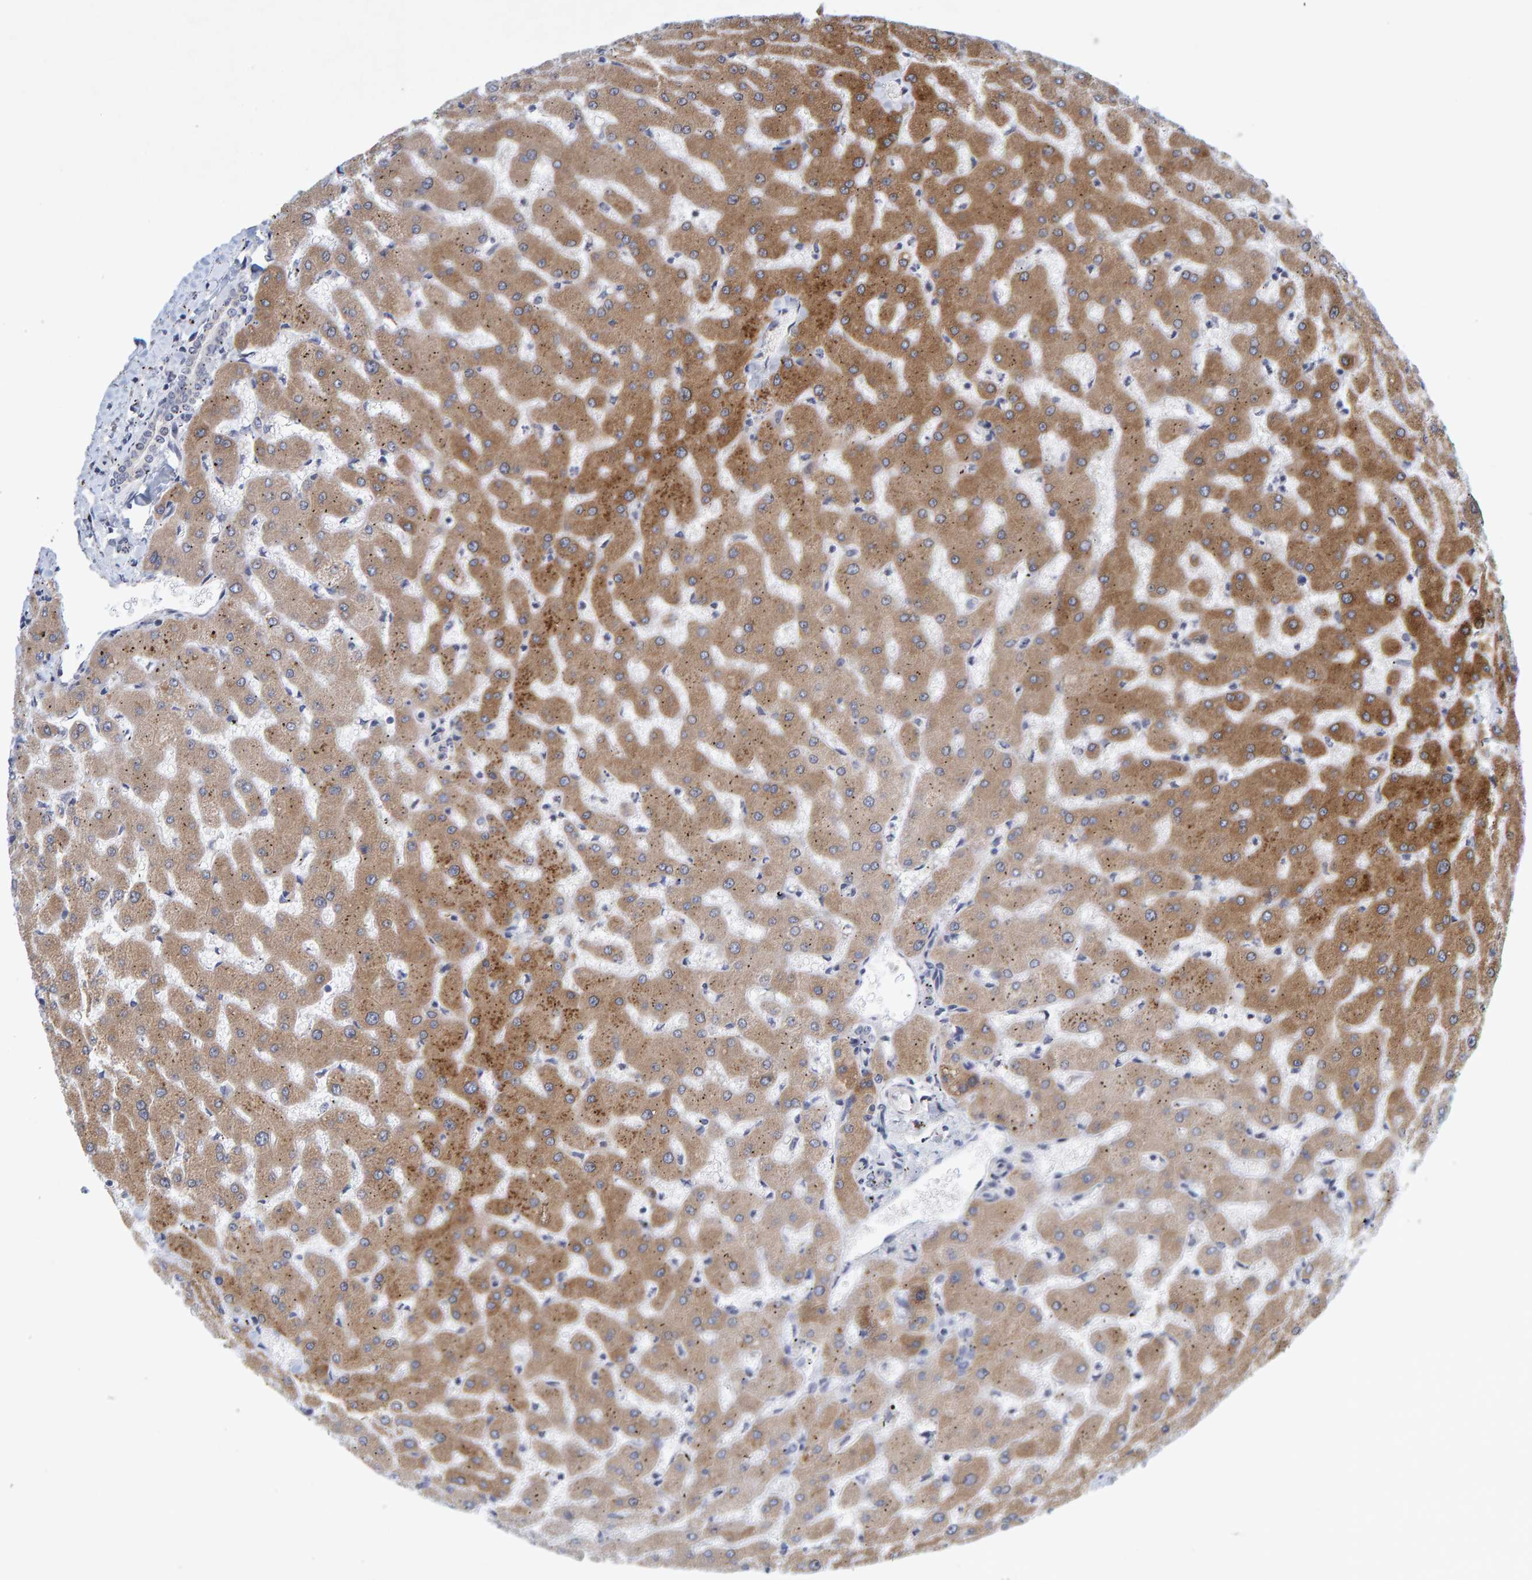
{"staining": {"intensity": "negative", "quantity": "none", "location": "none"}, "tissue": "liver", "cell_type": "Cholangiocytes", "image_type": "normal", "snomed": [{"axis": "morphology", "description": "Normal tissue, NOS"}, {"axis": "topography", "description": "Liver"}], "caption": "Immunohistochemical staining of unremarkable human liver exhibits no significant positivity in cholangiocytes.", "gene": "ZNF77", "patient": {"sex": "female", "age": 63}}